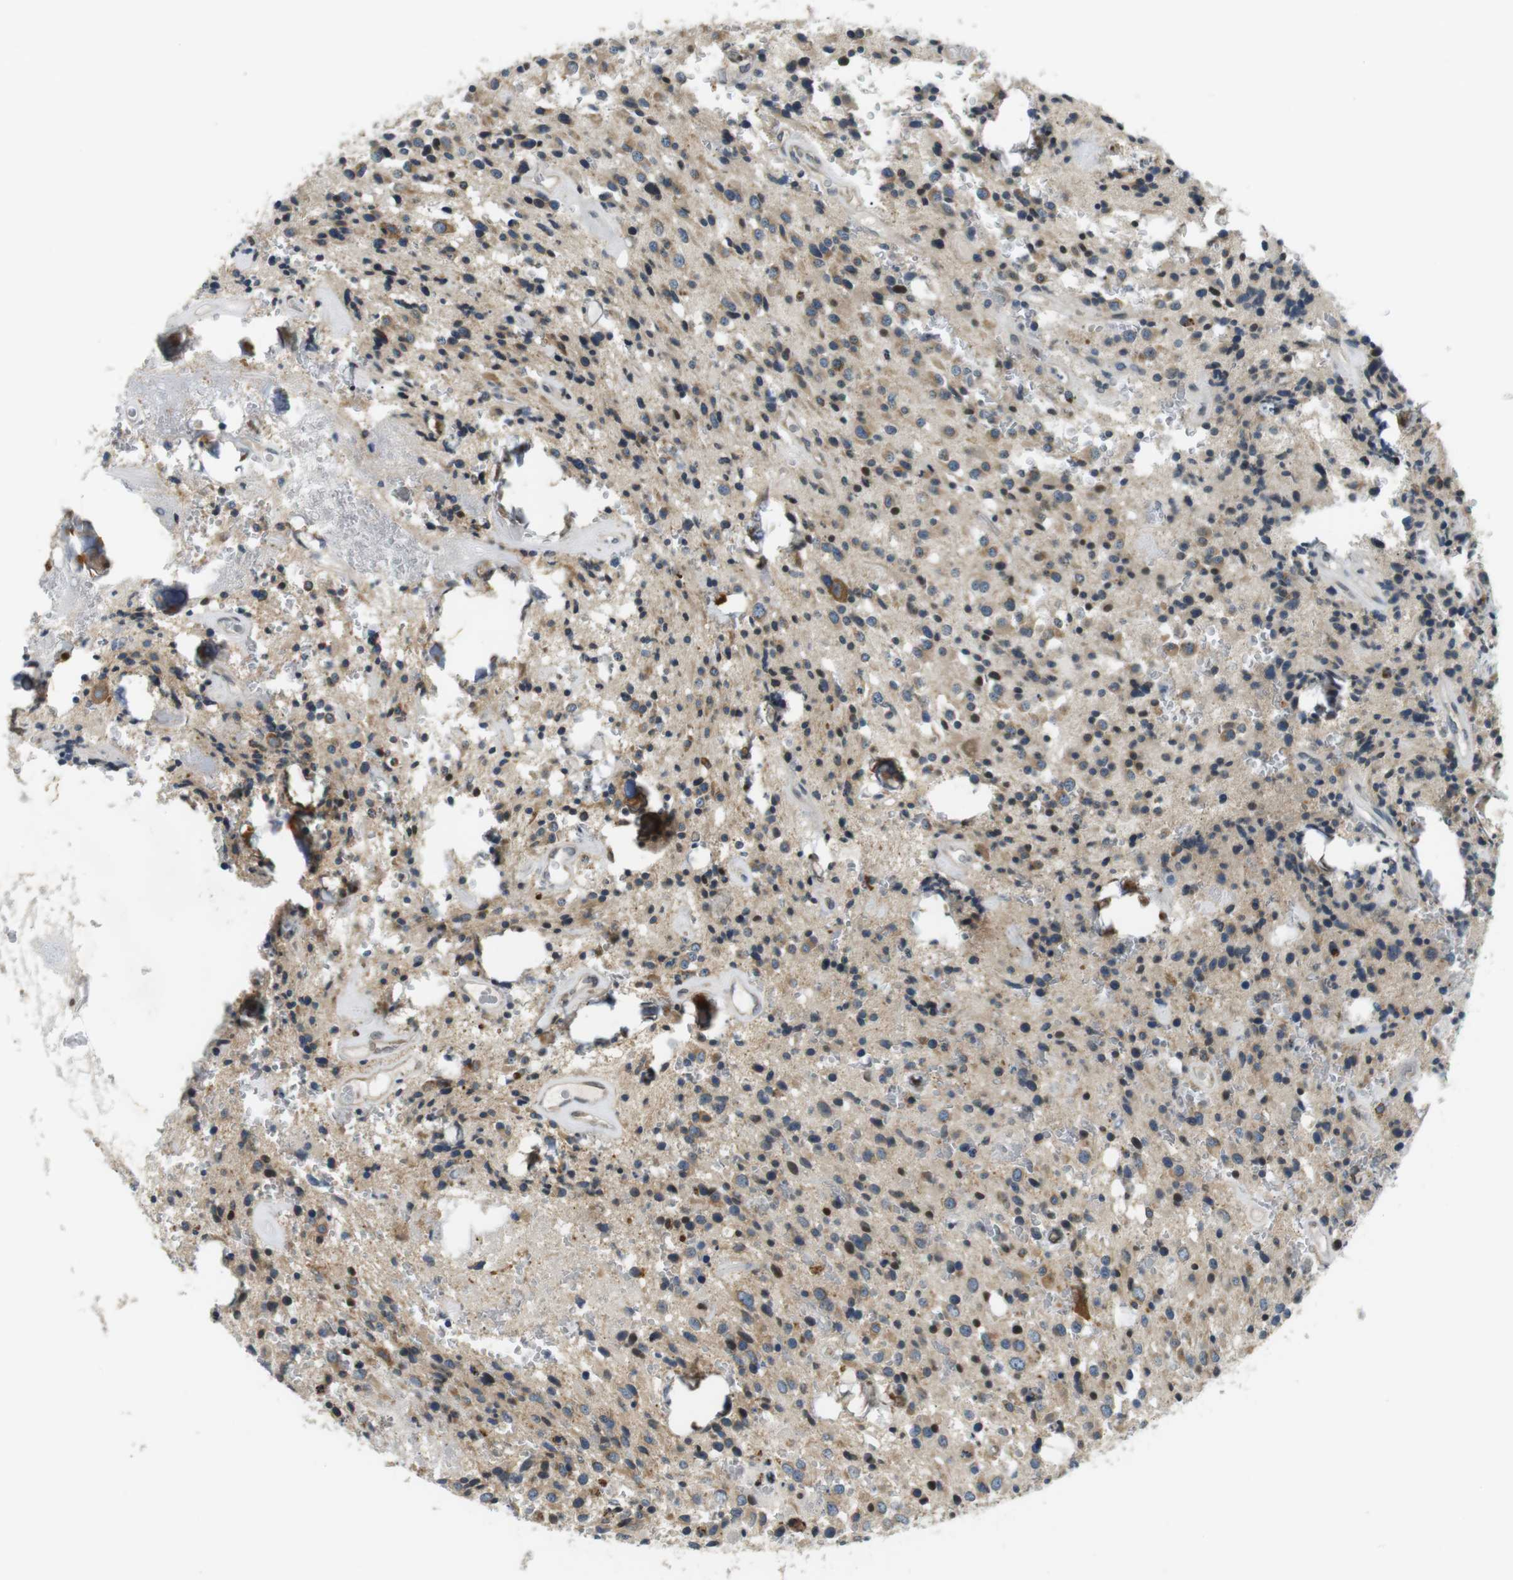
{"staining": {"intensity": "weak", "quantity": "25%-75%", "location": "cytoplasmic/membranous"}, "tissue": "glioma", "cell_type": "Tumor cells", "image_type": "cancer", "snomed": [{"axis": "morphology", "description": "Glioma, malignant, Low grade"}, {"axis": "topography", "description": "Brain"}], "caption": "A histopathology image of malignant glioma (low-grade) stained for a protein displays weak cytoplasmic/membranous brown staining in tumor cells.", "gene": "TMX4", "patient": {"sex": "male", "age": 58}}